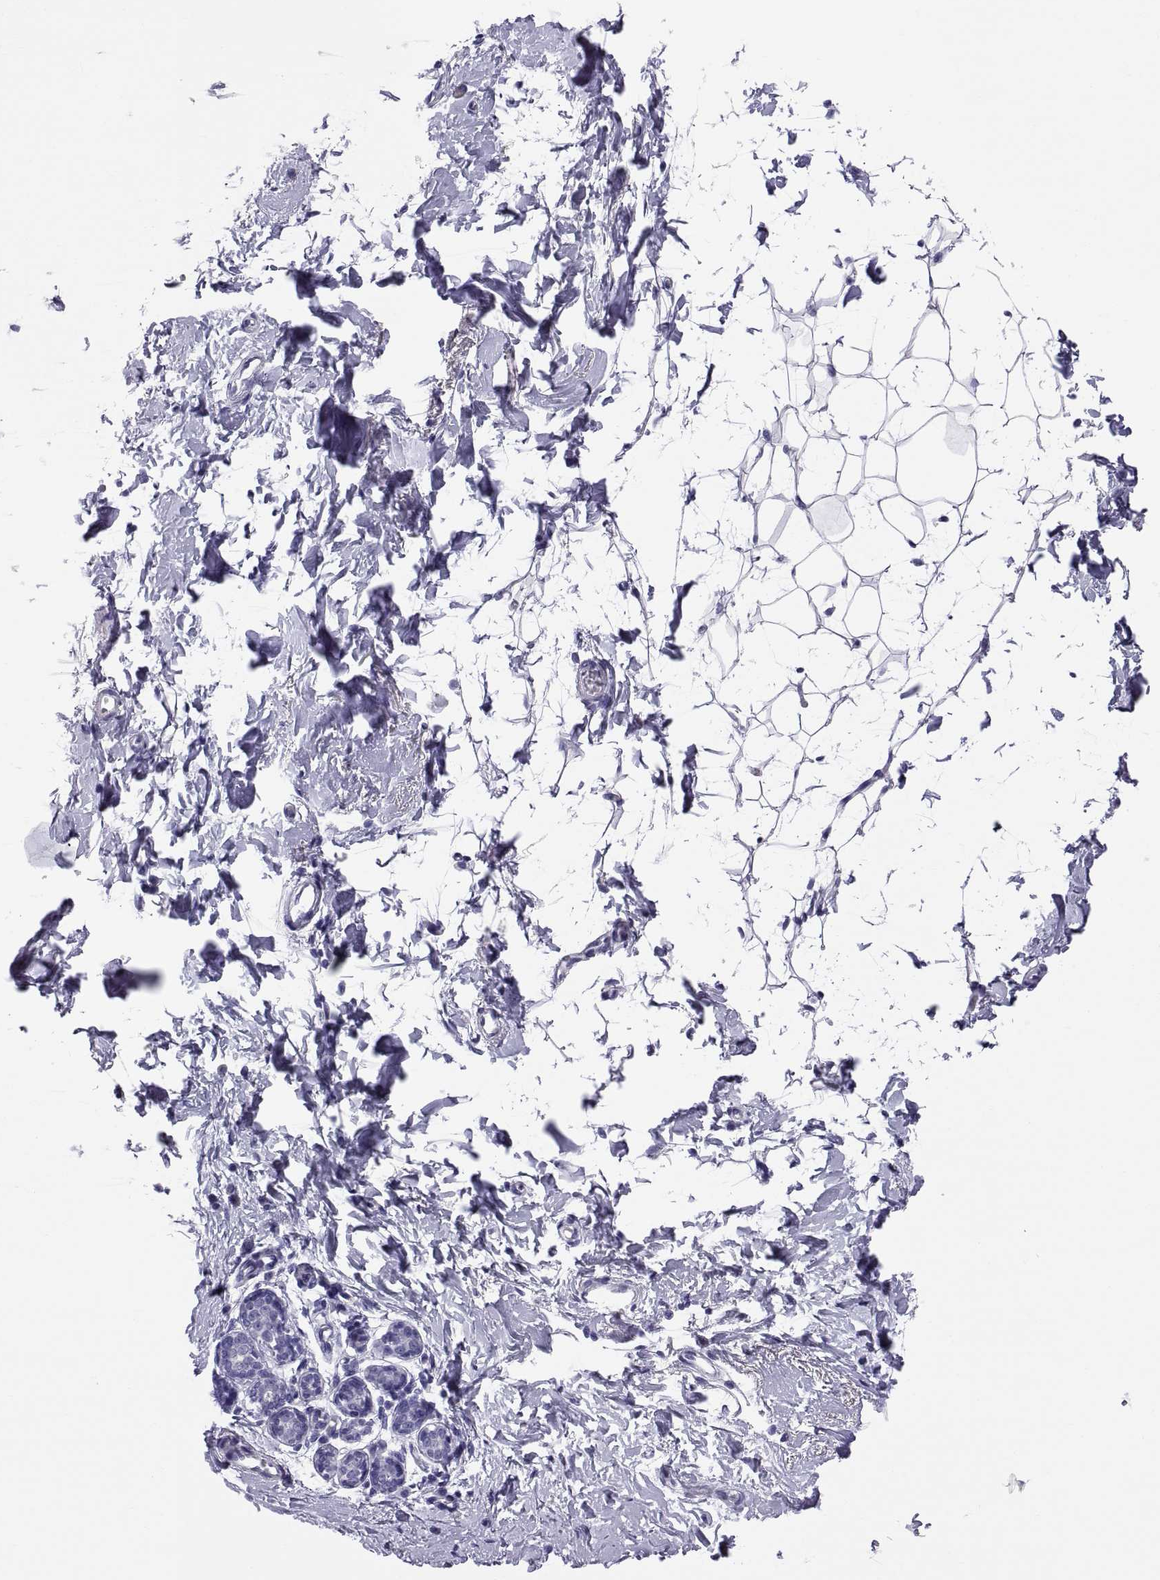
{"staining": {"intensity": "negative", "quantity": "none", "location": "none"}, "tissue": "breast", "cell_type": "Adipocytes", "image_type": "normal", "snomed": [{"axis": "morphology", "description": "Normal tissue, NOS"}, {"axis": "topography", "description": "Breast"}], "caption": "Immunohistochemistry of normal human breast shows no positivity in adipocytes. The staining is performed using DAB (3,3'-diaminobenzidine) brown chromogen with nuclei counter-stained in using hematoxylin.", "gene": "RNASE12", "patient": {"sex": "female", "age": 37}}